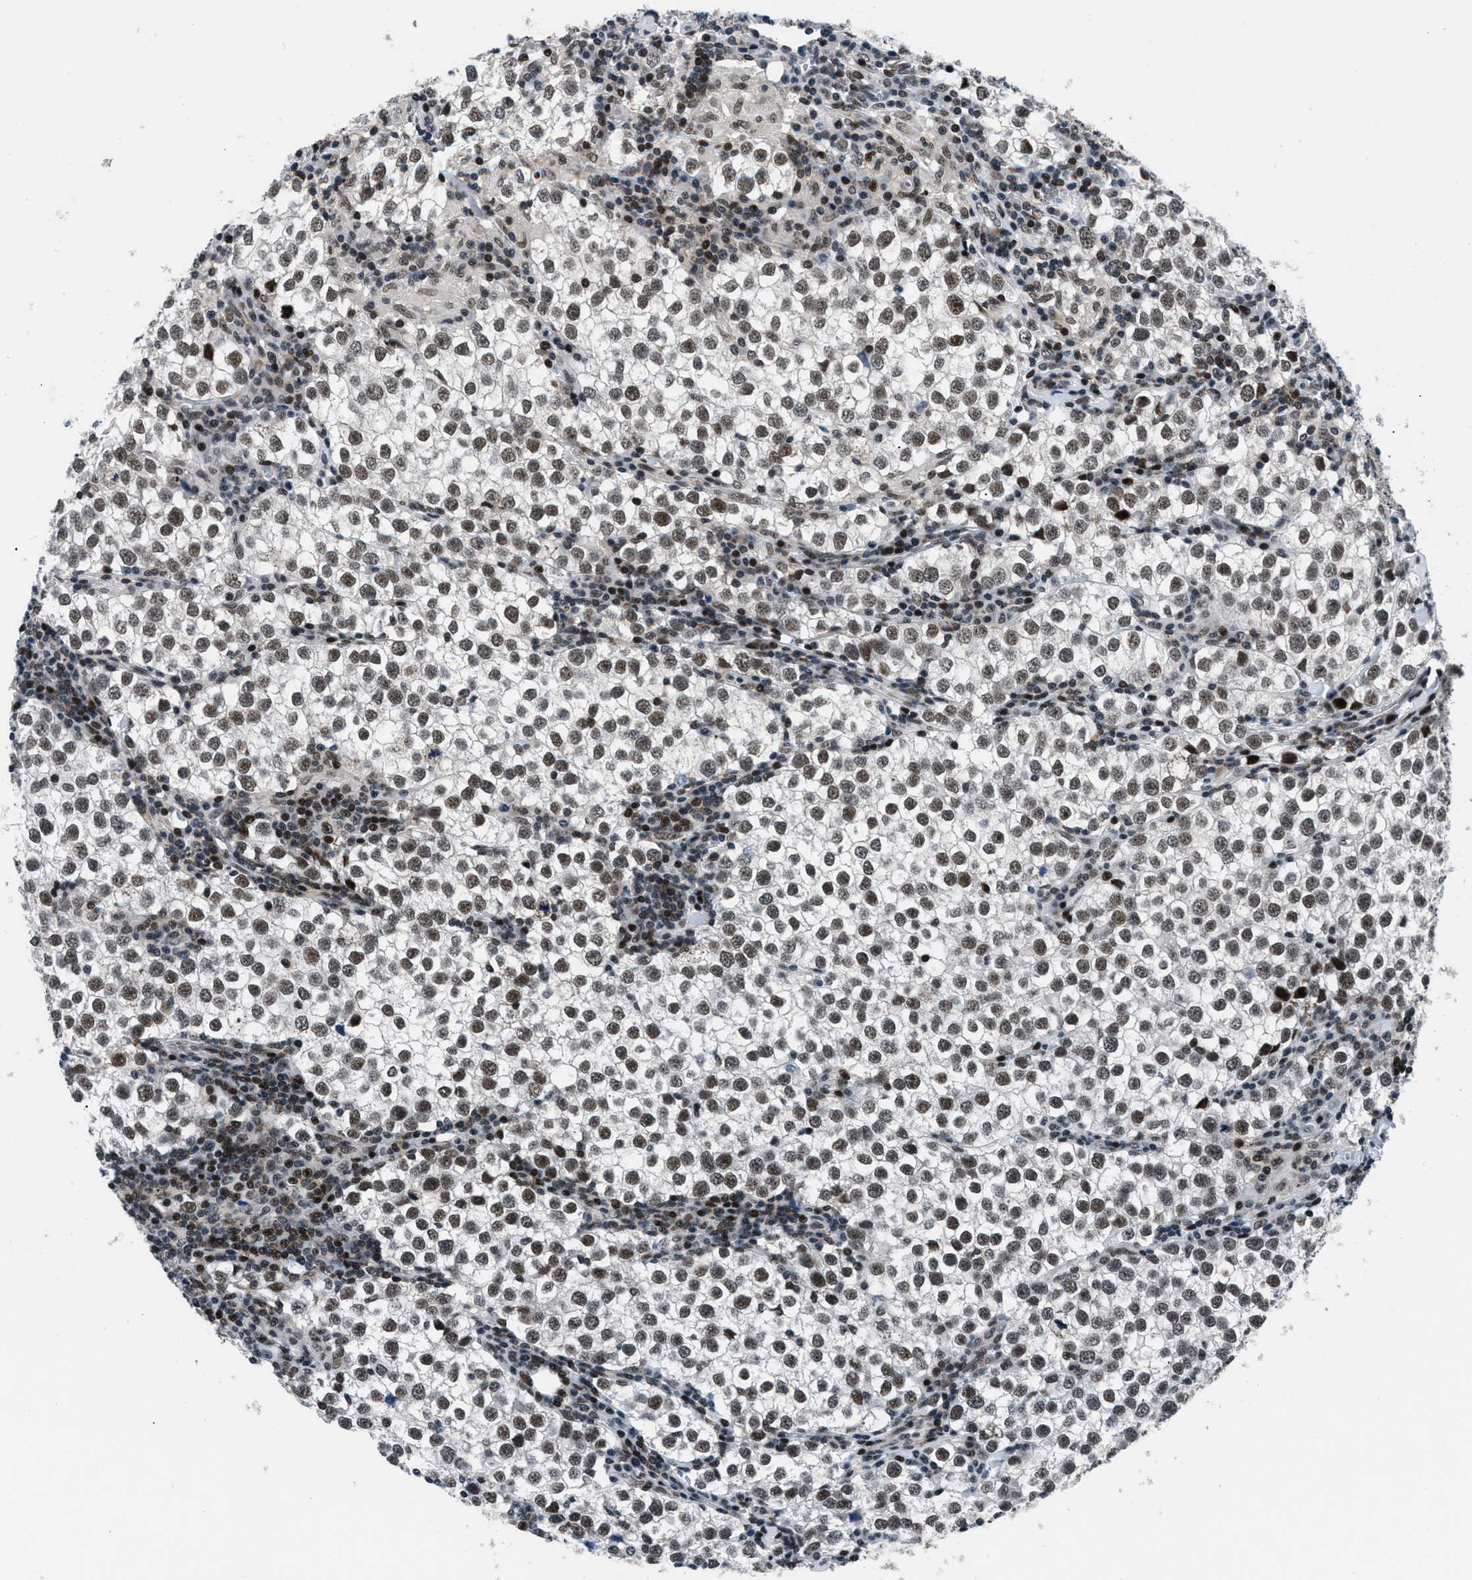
{"staining": {"intensity": "strong", "quantity": ">75%", "location": "nuclear"}, "tissue": "testis cancer", "cell_type": "Tumor cells", "image_type": "cancer", "snomed": [{"axis": "morphology", "description": "Seminoma, NOS"}, {"axis": "morphology", "description": "Carcinoma, Embryonal, NOS"}, {"axis": "topography", "description": "Testis"}], "caption": "Human testis seminoma stained with a brown dye shows strong nuclear positive staining in approximately >75% of tumor cells.", "gene": "SMARCB1", "patient": {"sex": "male", "age": 36}}